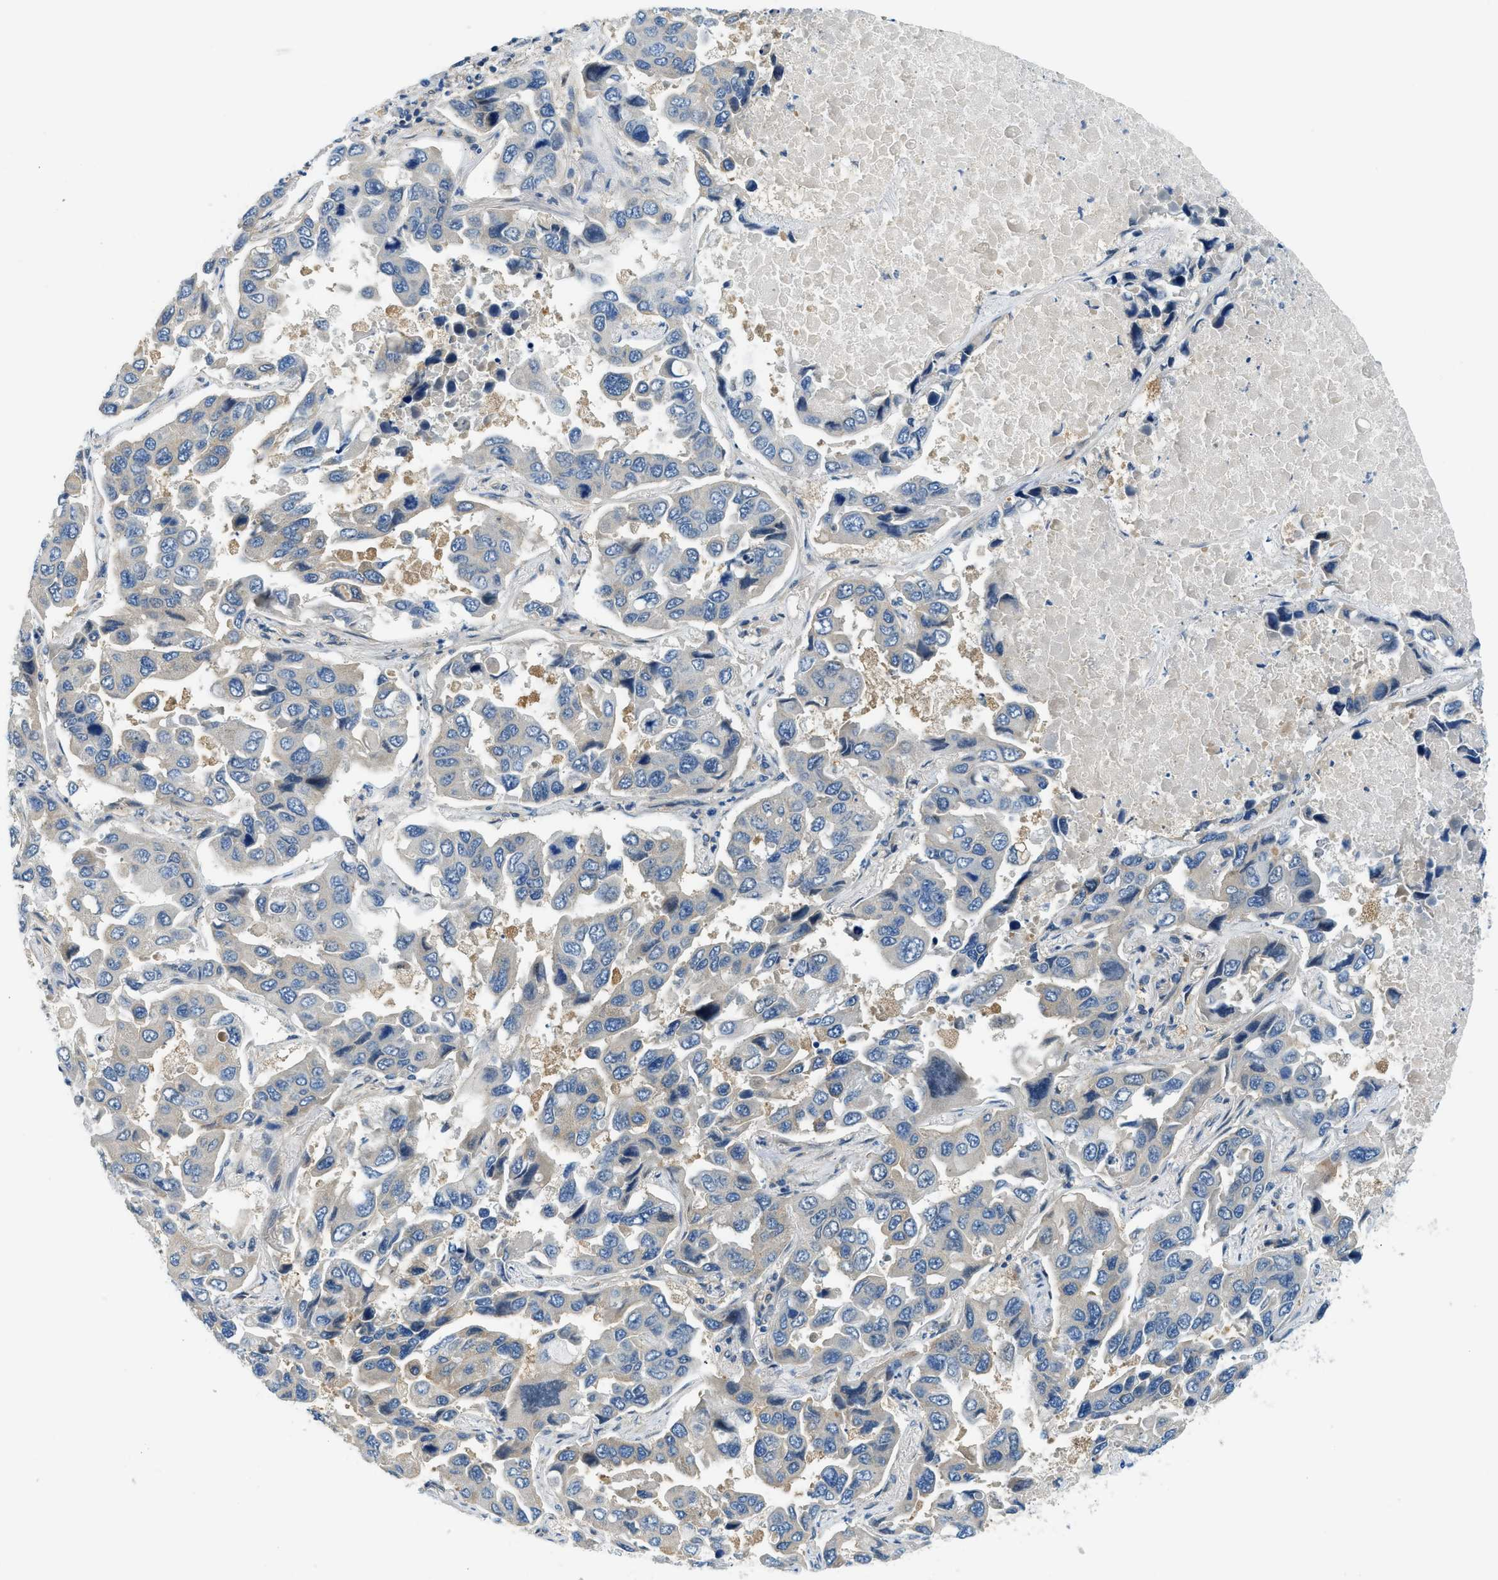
{"staining": {"intensity": "negative", "quantity": "none", "location": "none"}, "tissue": "lung cancer", "cell_type": "Tumor cells", "image_type": "cancer", "snomed": [{"axis": "morphology", "description": "Adenocarcinoma, NOS"}, {"axis": "topography", "description": "Lung"}], "caption": "Tumor cells are negative for protein expression in human adenocarcinoma (lung). (Brightfield microscopy of DAB (3,3'-diaminobenzidine) immunohistochemistry at high magnification).", "gene": "KCNK1", "patient": {"sex": "male", "age": 64}}